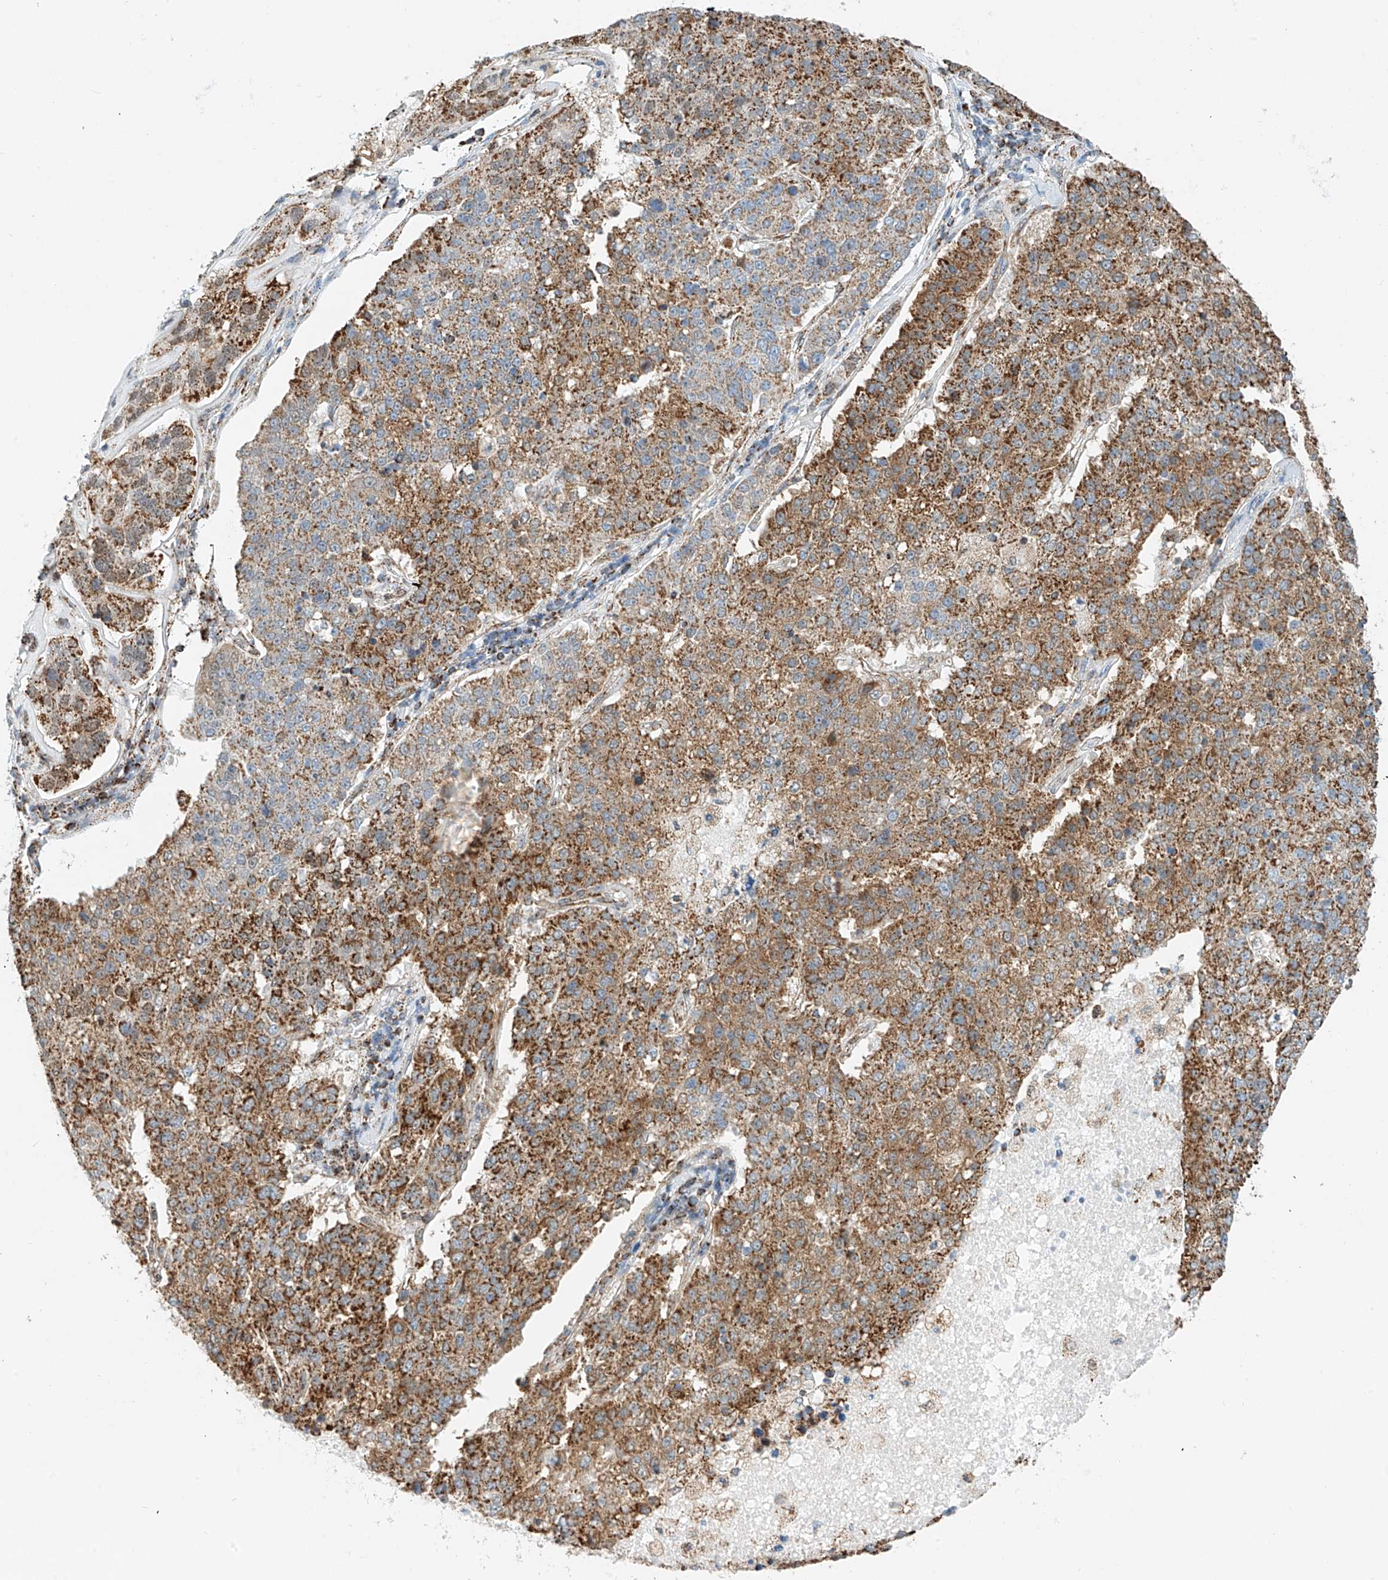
{"staining": {"intensity": "moderate", "quantity": ">75%", "location": "cytoplasmic/membranous"}, "tissue": "pancreatic cancer", "cell_type": "Tumor cells", "image_type": "cancer", "snomed": [{"axis": "morphology", "description": "Adenocarcinoma, NOS"}, {"axis": "topography", "description": "Pancreas"}], "caption": "Tumor cells reveal moderate cytoplasmic/membranous positivity in approximately >75% of cells in pancreatic adenocarcinoma. The staining is performed using DAB (3,3'-diaminobenzidine) brown chromogen to label protein expression. The nuclei are counter-stained blue using hematoxylin.", "gene": "PPA2", "patient": {"sex": "female", "age": 61}}